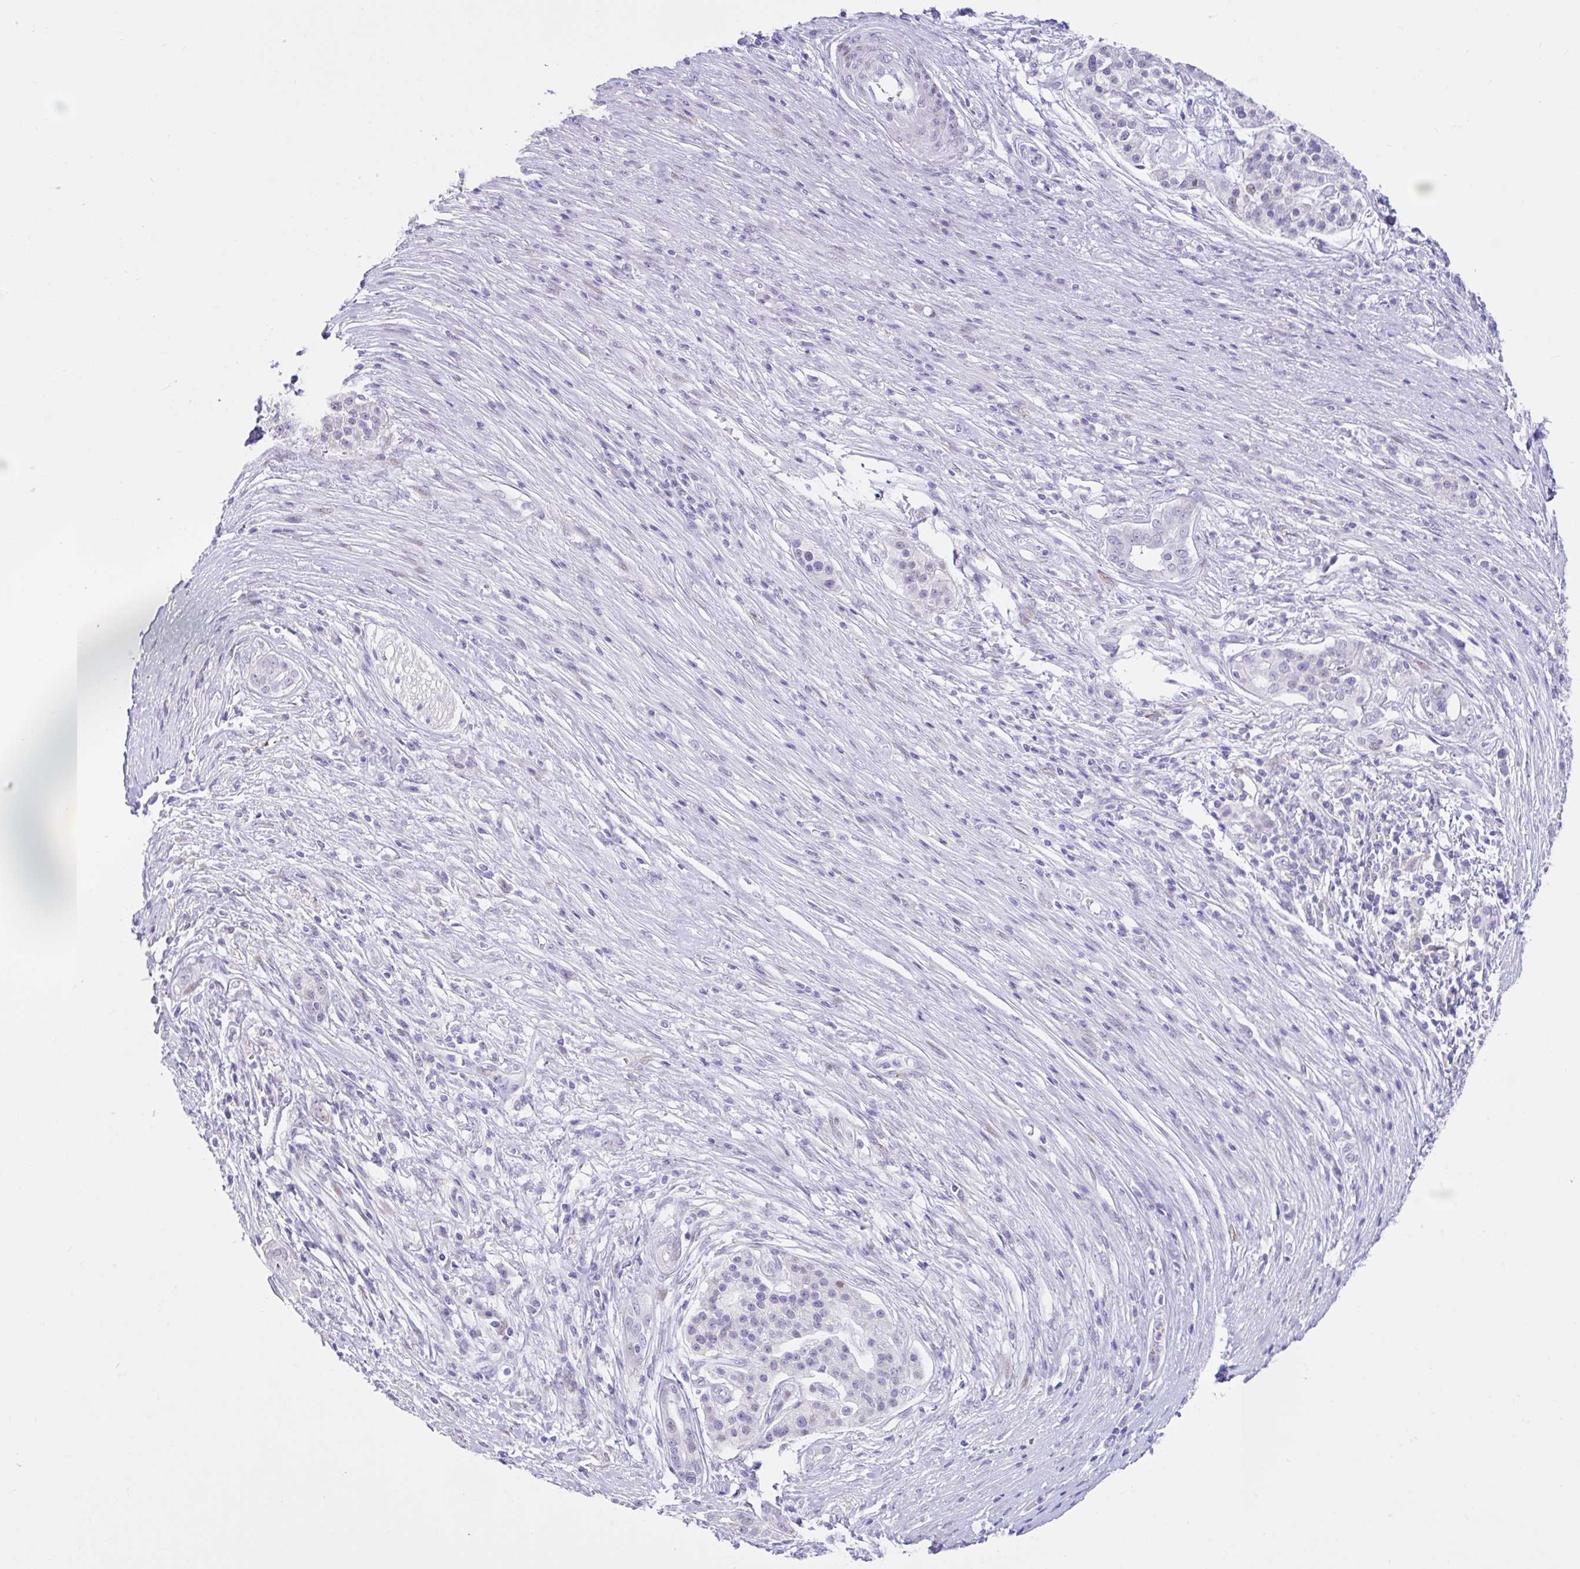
{"staining": {"intensity": "negative", "quantity": "none", "location": "none"}, "tissue": "pancreatic cancer", "cell_type": "Tumor cells", "image_type": "cancer", "snomed": [{"axis": "morphology", "description": "Adenocarcinoma, NOS"}, {"axis": "topography", "description": "Pancreas"}], "caption": "Immunohistochemical staining of pancreatic adenocarcinoma shows no significant positivity in tumor cells.", "gene": "NHLH2", "patient": {"sex": "male", "age": 63}}